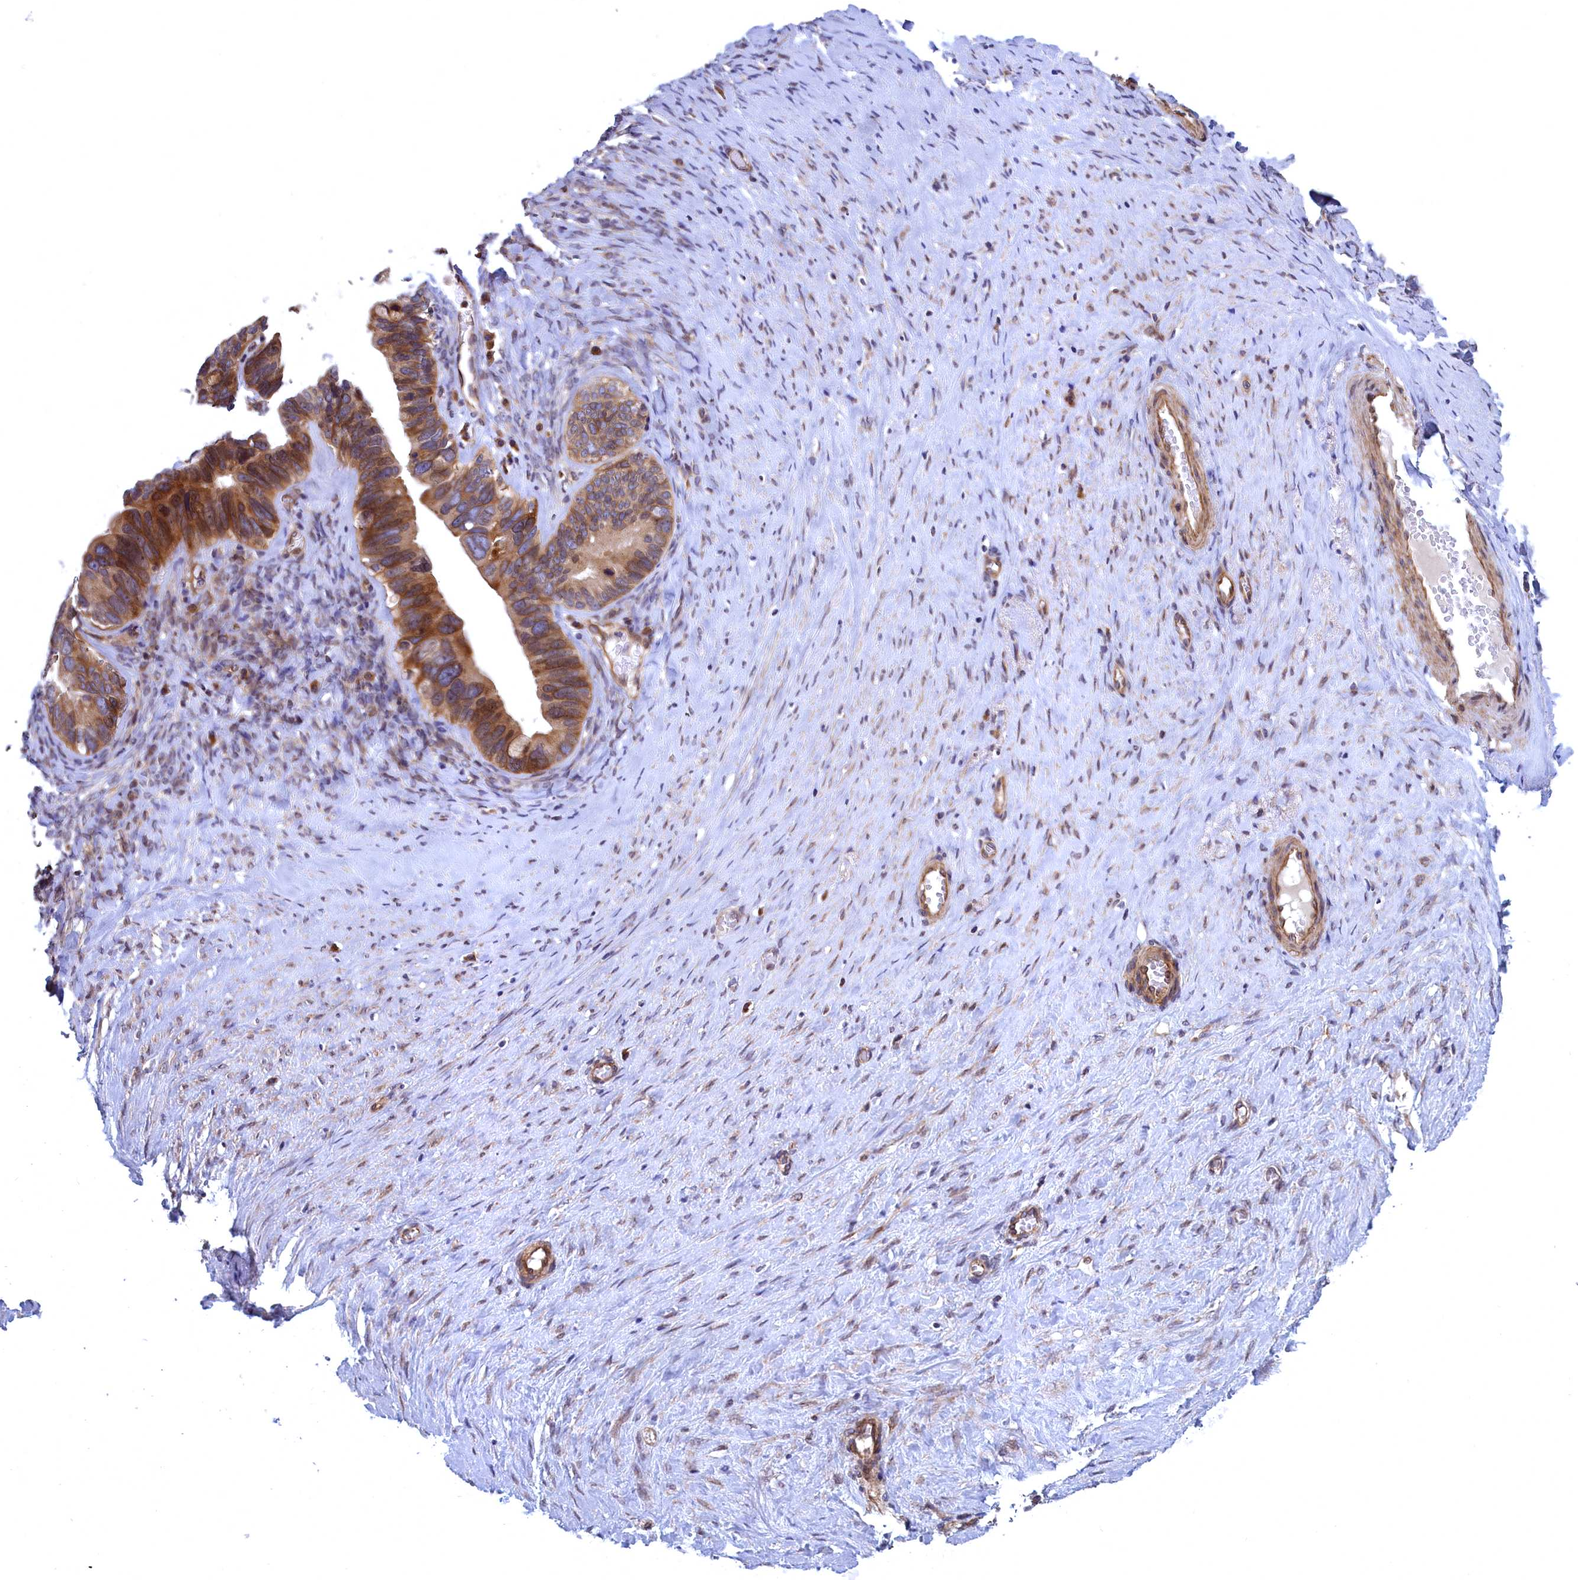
{"staining": {"intensity": "moderate", "quantity": ">75%", "location": "cytoplasmic/membranous"}, "tissue": "ovarian cancer", "cell_type": "Tumor cells", "image_type": "cancer", "snomed": [{"axis": "morphology", "description": "Cystadenocarcinoma, serous, NOS"}, {"axis": "topography", "description": "Ovary"}], "caption": "Protein positivity by IHC exhibits moderate cytoplasmic/membranous expression in about >75% of tumor cells in serous cystadenocarcinoma (ovarian). (IHC, brightfield microscopy, high magnification).", "gene": "NAA10", "patient": {"sex": "female", "age": 56}}